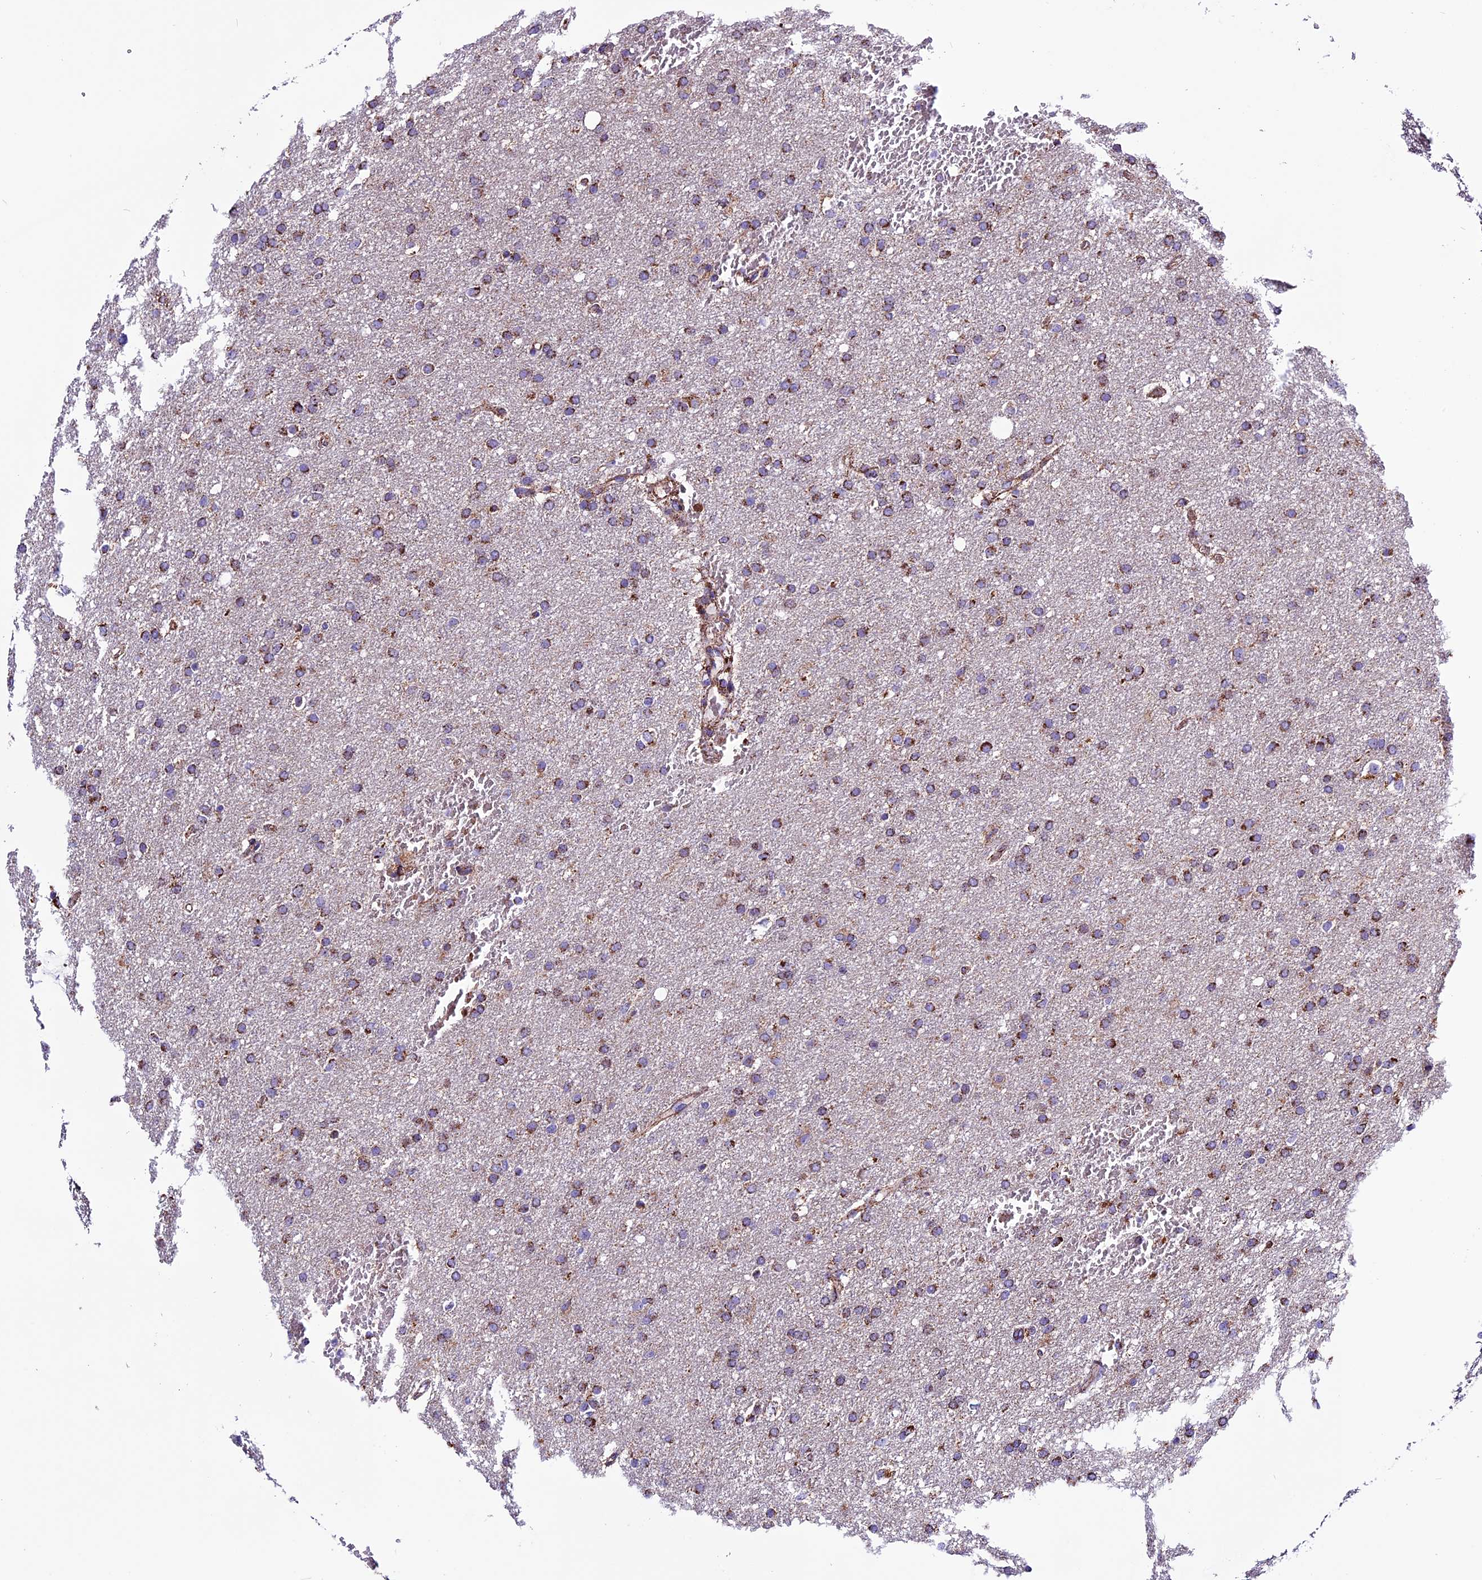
{"staining": {"intensity": "strong", "quantity": ">75%", "location": "cytoplasmic/membranous"}, "tissue": "glioma", "cell_type": "Tumor cells", "image_type": "cancer", "snomed": [{"axis": "morphology", "description": "Glioma, malignant, High grade"}, {"axis": "topography", "description": "Cerebral cortex"}], "caption": "Immunohistochemical staining of glioma shows strong cytoplasmic/membranous protein positivity in approximately >75% of tumor cells.", "gene": "CX3CL1", "patient": {"sex": "female", "age": 36}}